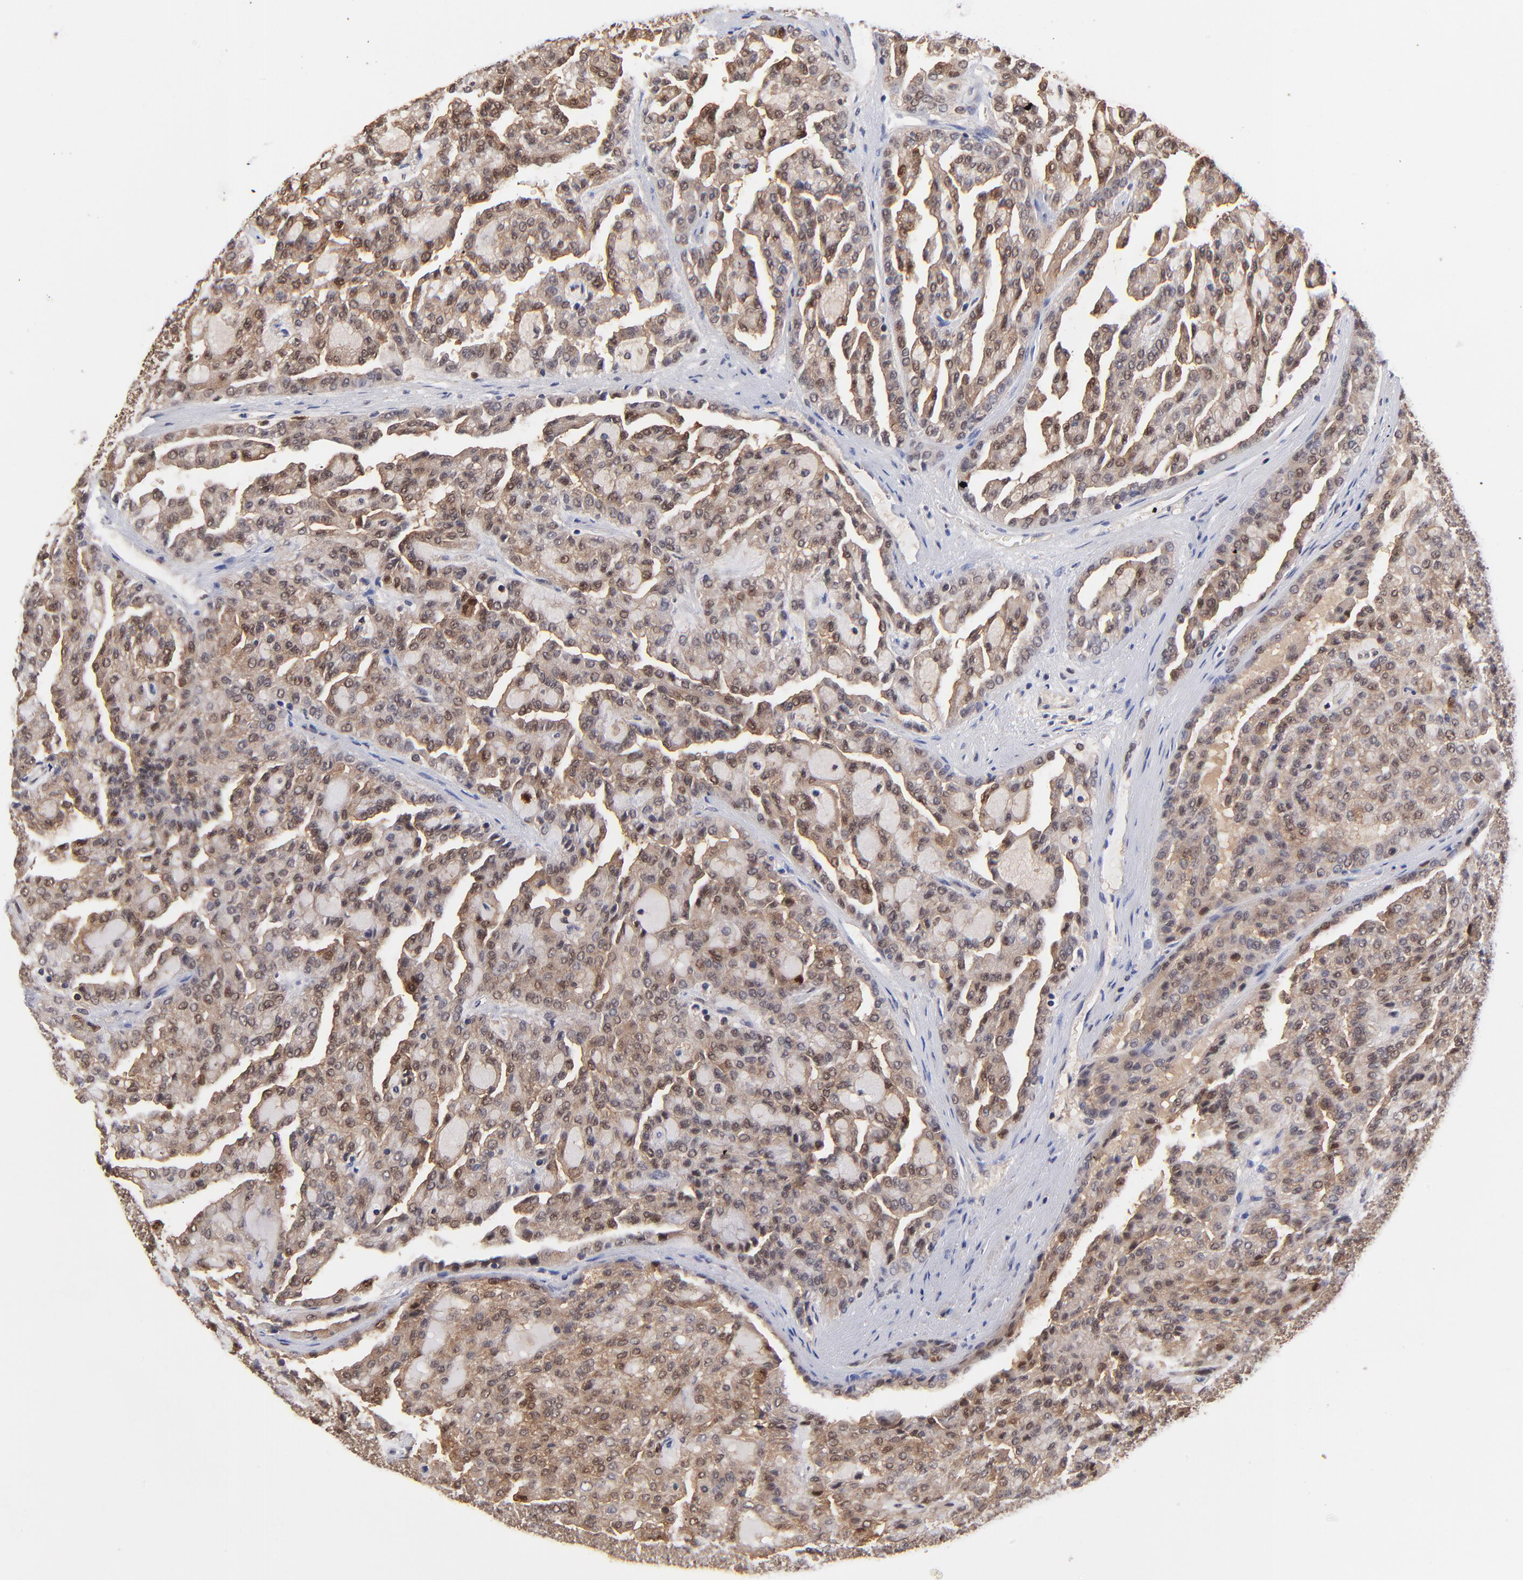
{"staining": {"intensity": "moderate", "quantity": "25%-75%", "location": "cytoplasmic/membranous,nuclear"}, "tissue": "renal cancer", "cell_type": "Tumor cells", "image_type": "cancer", "snomed": [{"axis": "morphology", "description": "Adenocarcinoma, NOS"}, {"axis": "topography", "description": "Kidney"}], "caption": "Brown immunohistochemical staining in human renal cancer demonstrates moderate cytoplasmic/membranous and nuclear staining in about 25%-75% of tumor cells. The staining is performed using DAB brown chromogen to label protein expression. The nuclei are counter-stained blue using hematoxylin.", "gene": "DCTPP1", "patient": {"sex": "male", "age": 63}}